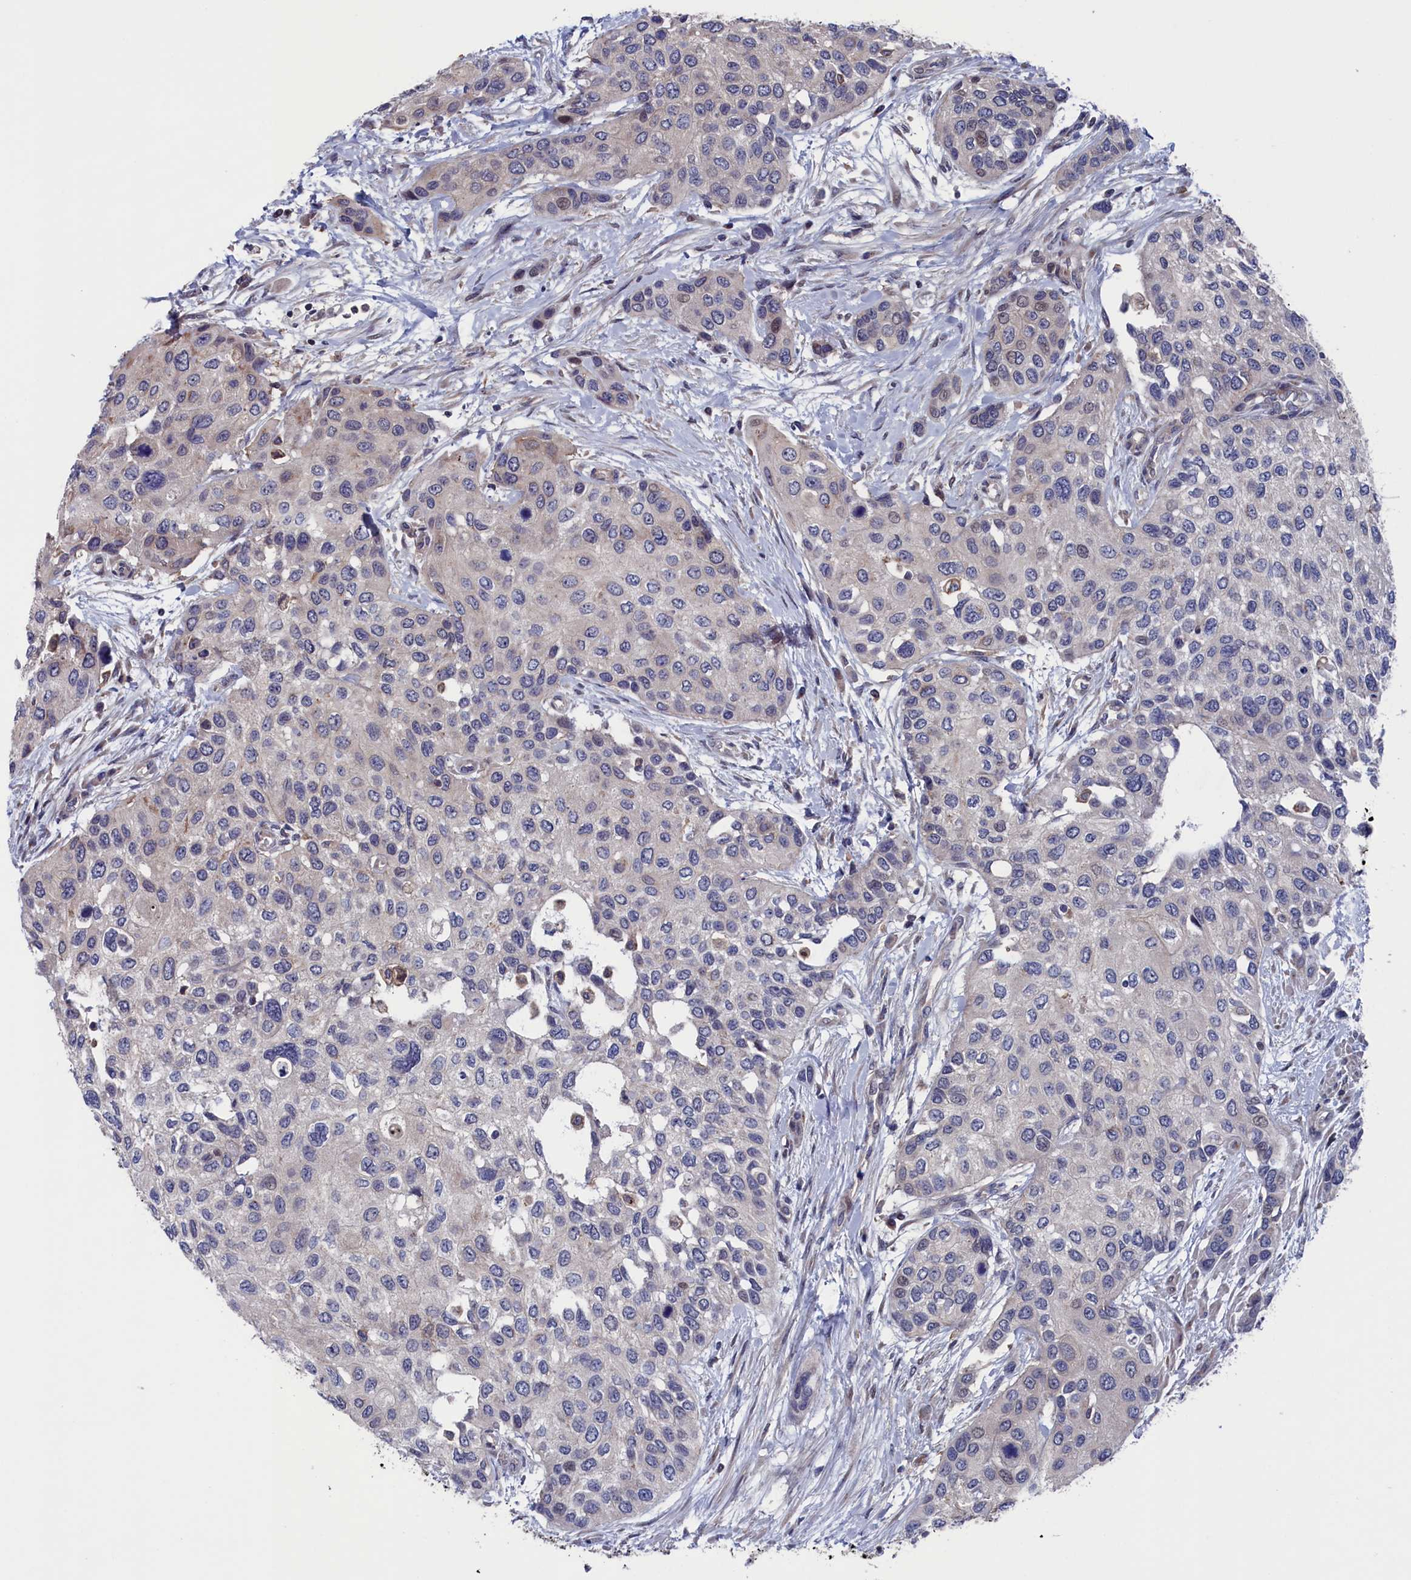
{"staining": {"intensity": "weak", "quantity": "<25%", "location": "nuclear"}, "tissue": "urothelial cancer", "cell_type": "Tumor cells", "image_type": "cancer", "snomed": [{"axis": "morphology", "description": "Normal tissue, NOS"}, {"axis": "morphology", "description": "Urothelial carcinoma, High grade"}, {"axis": "topography", "description": "Vascular tissue"}, {"axis": "topography", "description": "Urinary bladder"}], "caption": "The photomicrograph shows no significant positivity in tumor cells of high-grade urothelial carcinoma.", "gene": "SPATA13", "patient": {"sex": "female", "age": 56}}